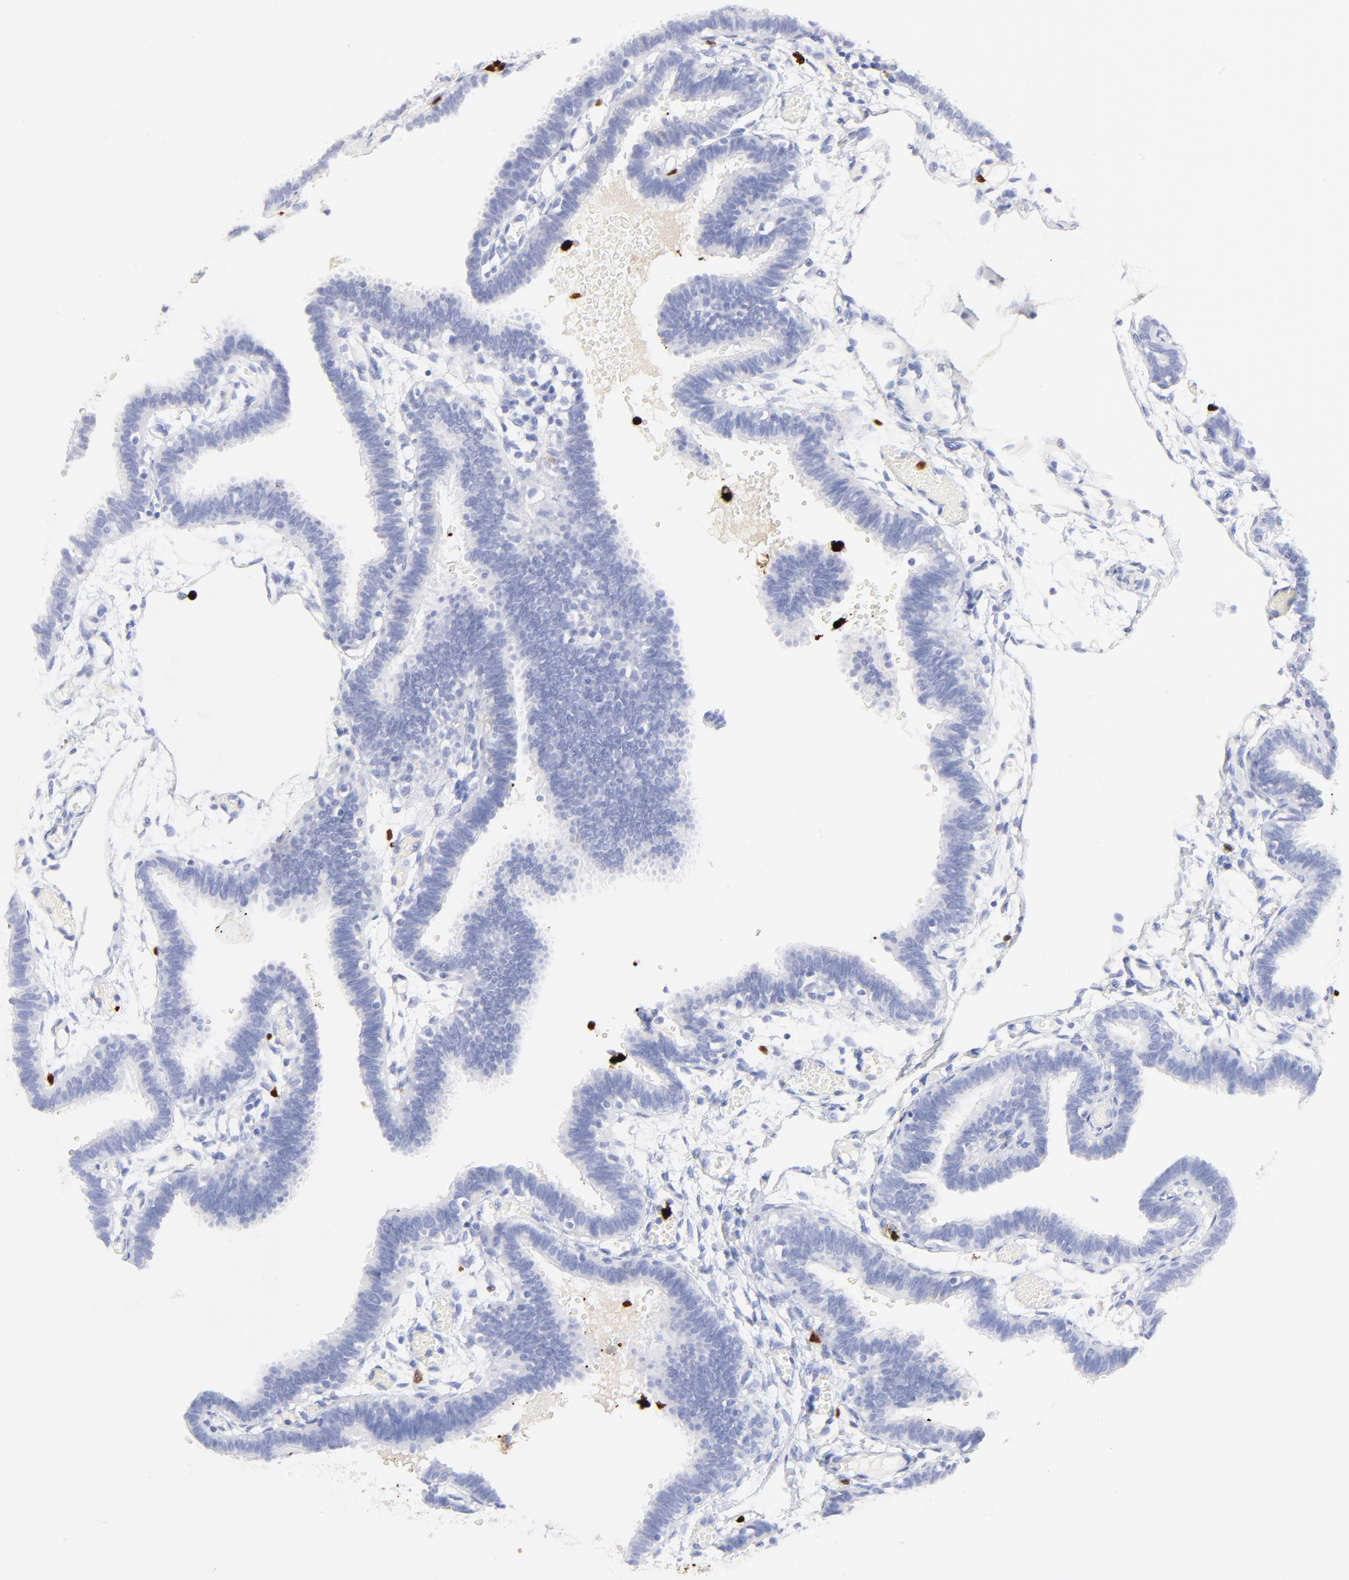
{"staining": {"intensity": "negative", "quantity": "none", "location": "none"}, "tissue": "fallopian tube", "cell_type": "Glandular cells", "image_type": "normal", "snomed": [{"axis": "morphology", "description": "Normal tissue, NOS"}, {"axis": "topography", "description": "Fallopian tube"}], "caption": "DAB immunohistochemical staining of normal human fallopian tube displays no significant positivity in glandular cells. (DAB (3,3'-diaminobenzidine) immunohistochemistry with hematoxylin counter stain).", "gene": "S100A12", "patient": {"sex": "female", "age": 29}}